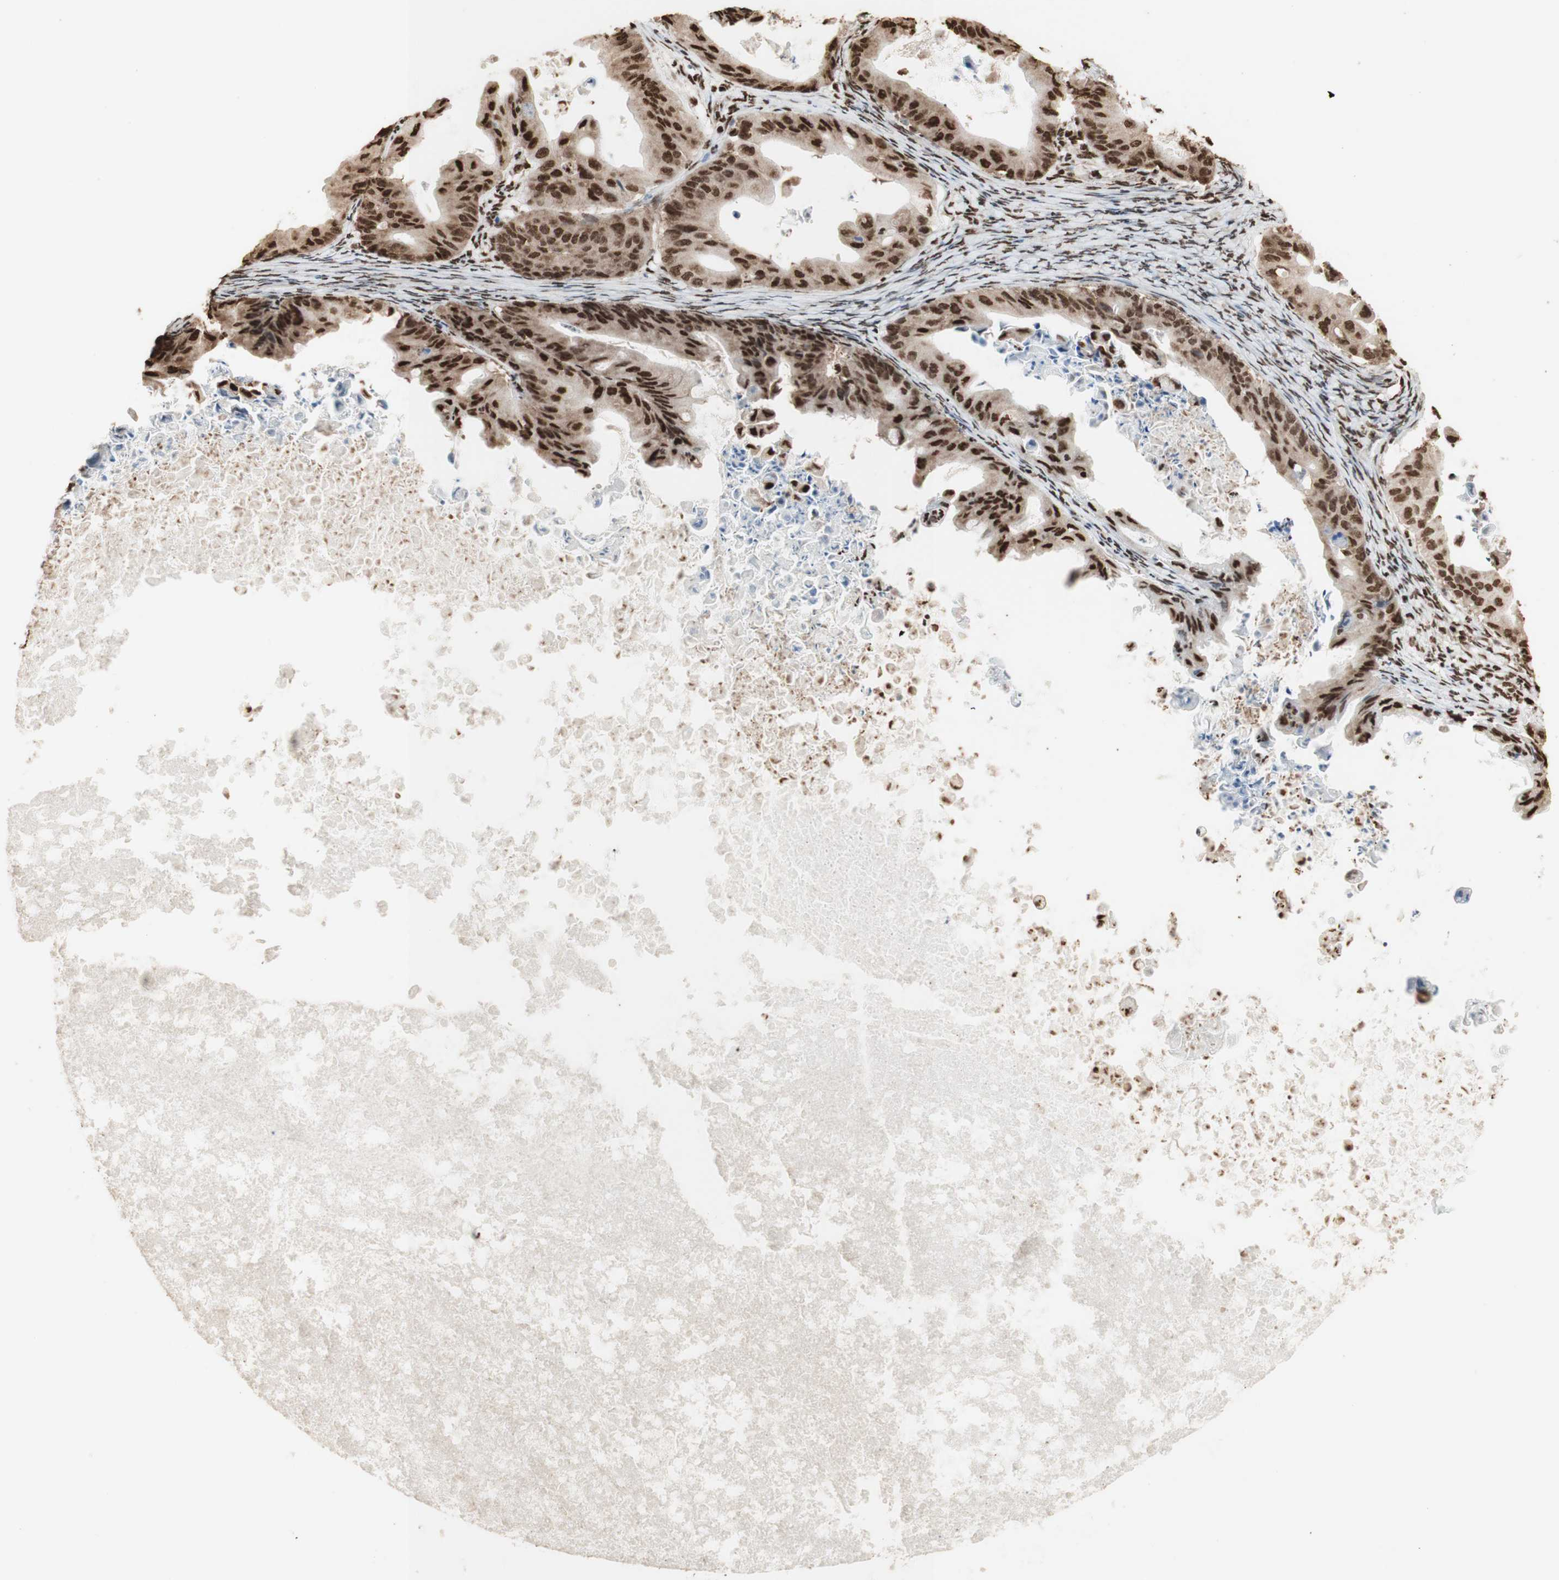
{"staining": {"intensity": "strong", "quantity": ">75%", "location": "cytoplasmic/membranous,nuclear"}, "tissue": "ovarian cancer", "cell_type": "Tumor cells", "image_type": "cancer", "snomed": [{"axis": "morphology", "description": "Cystadenocarcinoma, mucinous, NOS"}, {"axis": "topography", "description": "Ovary"}], "caption": "Protein staining reveals strong cytoplasmic/membranous and nuclear expression in approximately >75% of tumor cells in ovarian cancer (mucinous cystadenocarcinoma).", "gene": "HNRNPA2B1", "patient": {"sex": "female", "age": 37}}